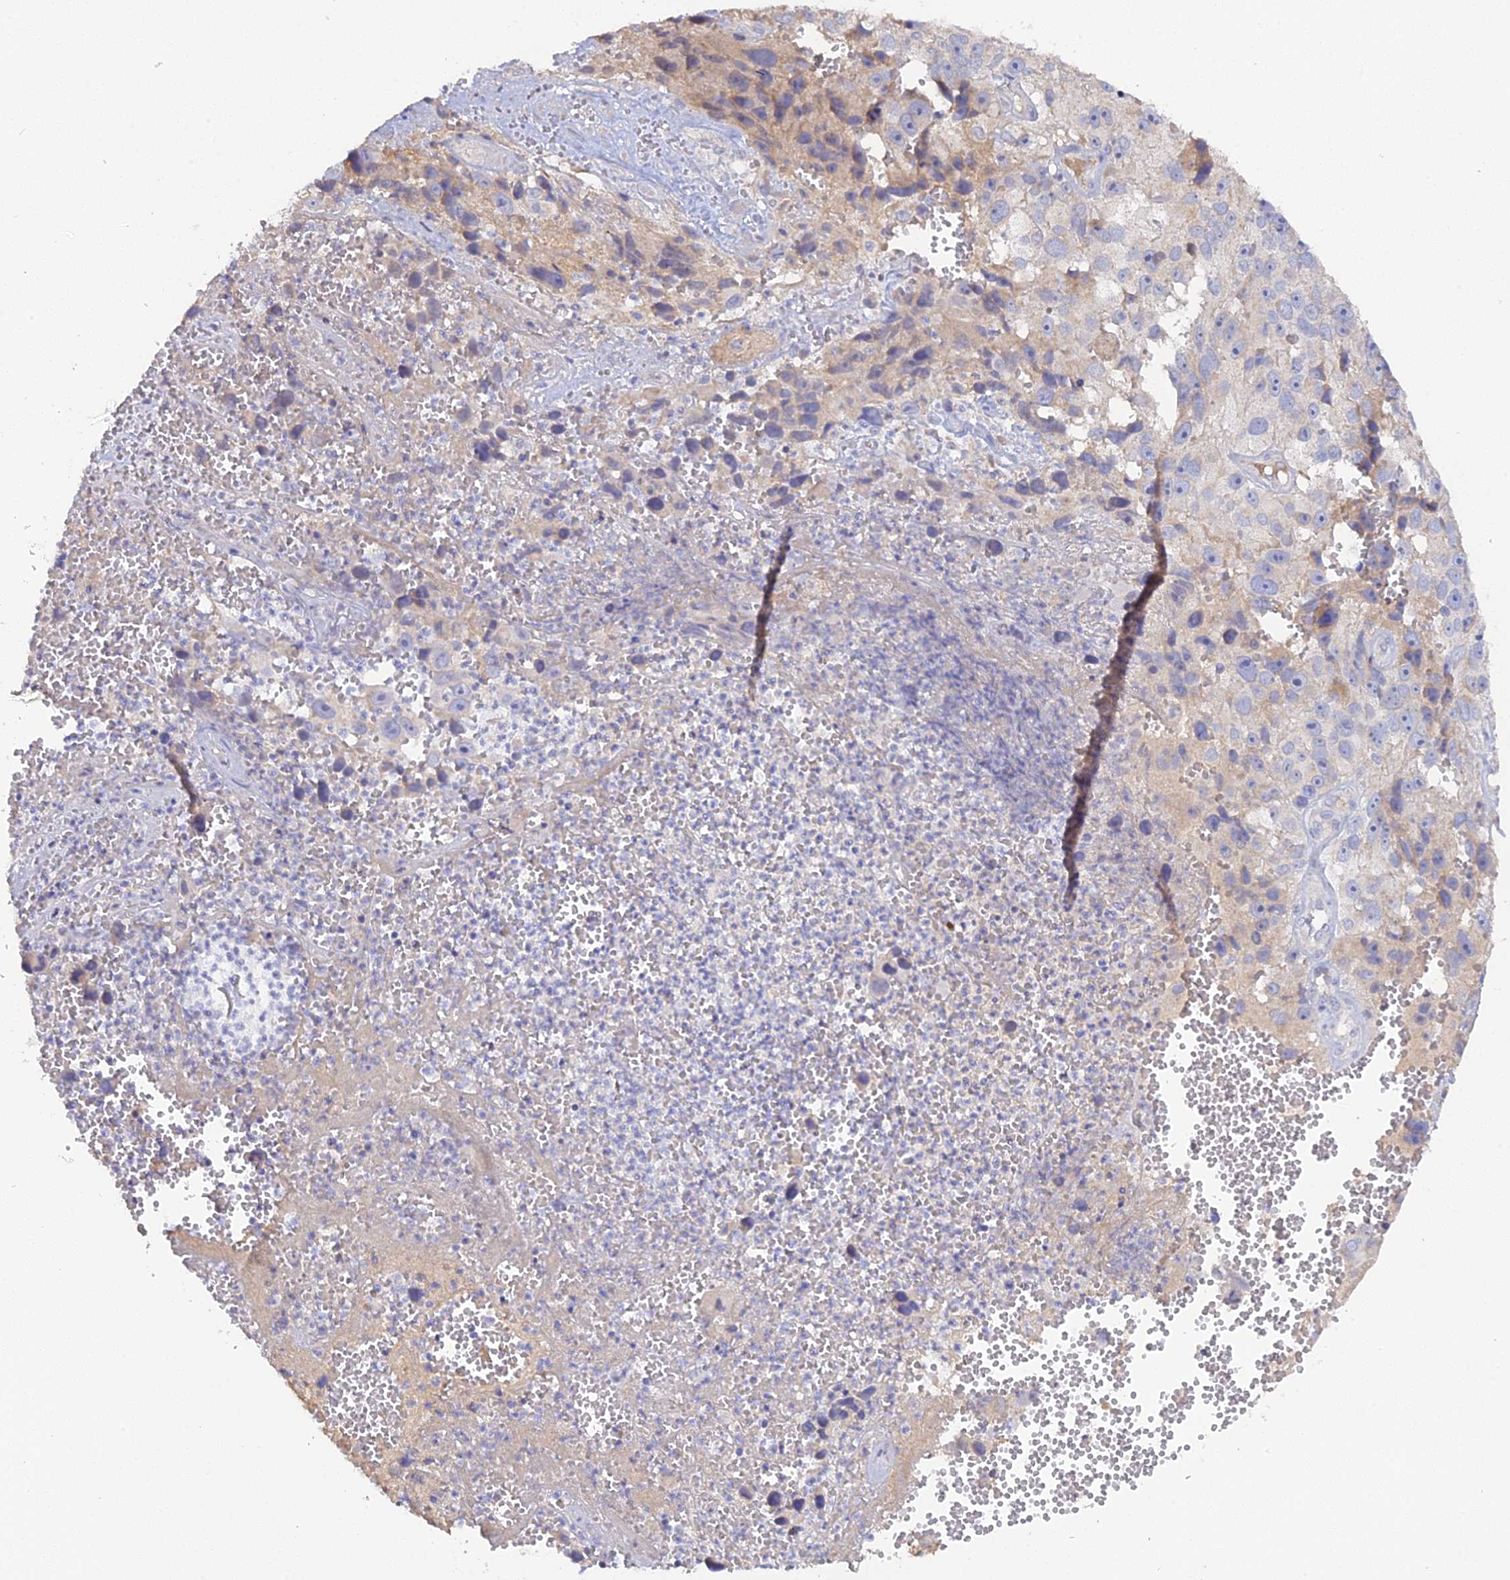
{"staining": {"intensity": "negative", "quantity": "none", "location": "none"}, "tissue": "melanoma", "cell_type": "Tumor cells", "image_type": "cancer", "snomed": [{"axis": "morphology", "description": "Malignant melanoma, NOS"}, {"axis": "topography", "description": "Skin"}], "caption": "Tumor cells show no significant protein positivity in melanoma. Brightfield microscopy of immunohistochemistry stained with DAB (3,3'-diaminobenzidine) (brown) and hematoxylin (blue), captured at high magnification.", "gene": "ADGRA1", "patient": {"sex": "male", "age": 84}}